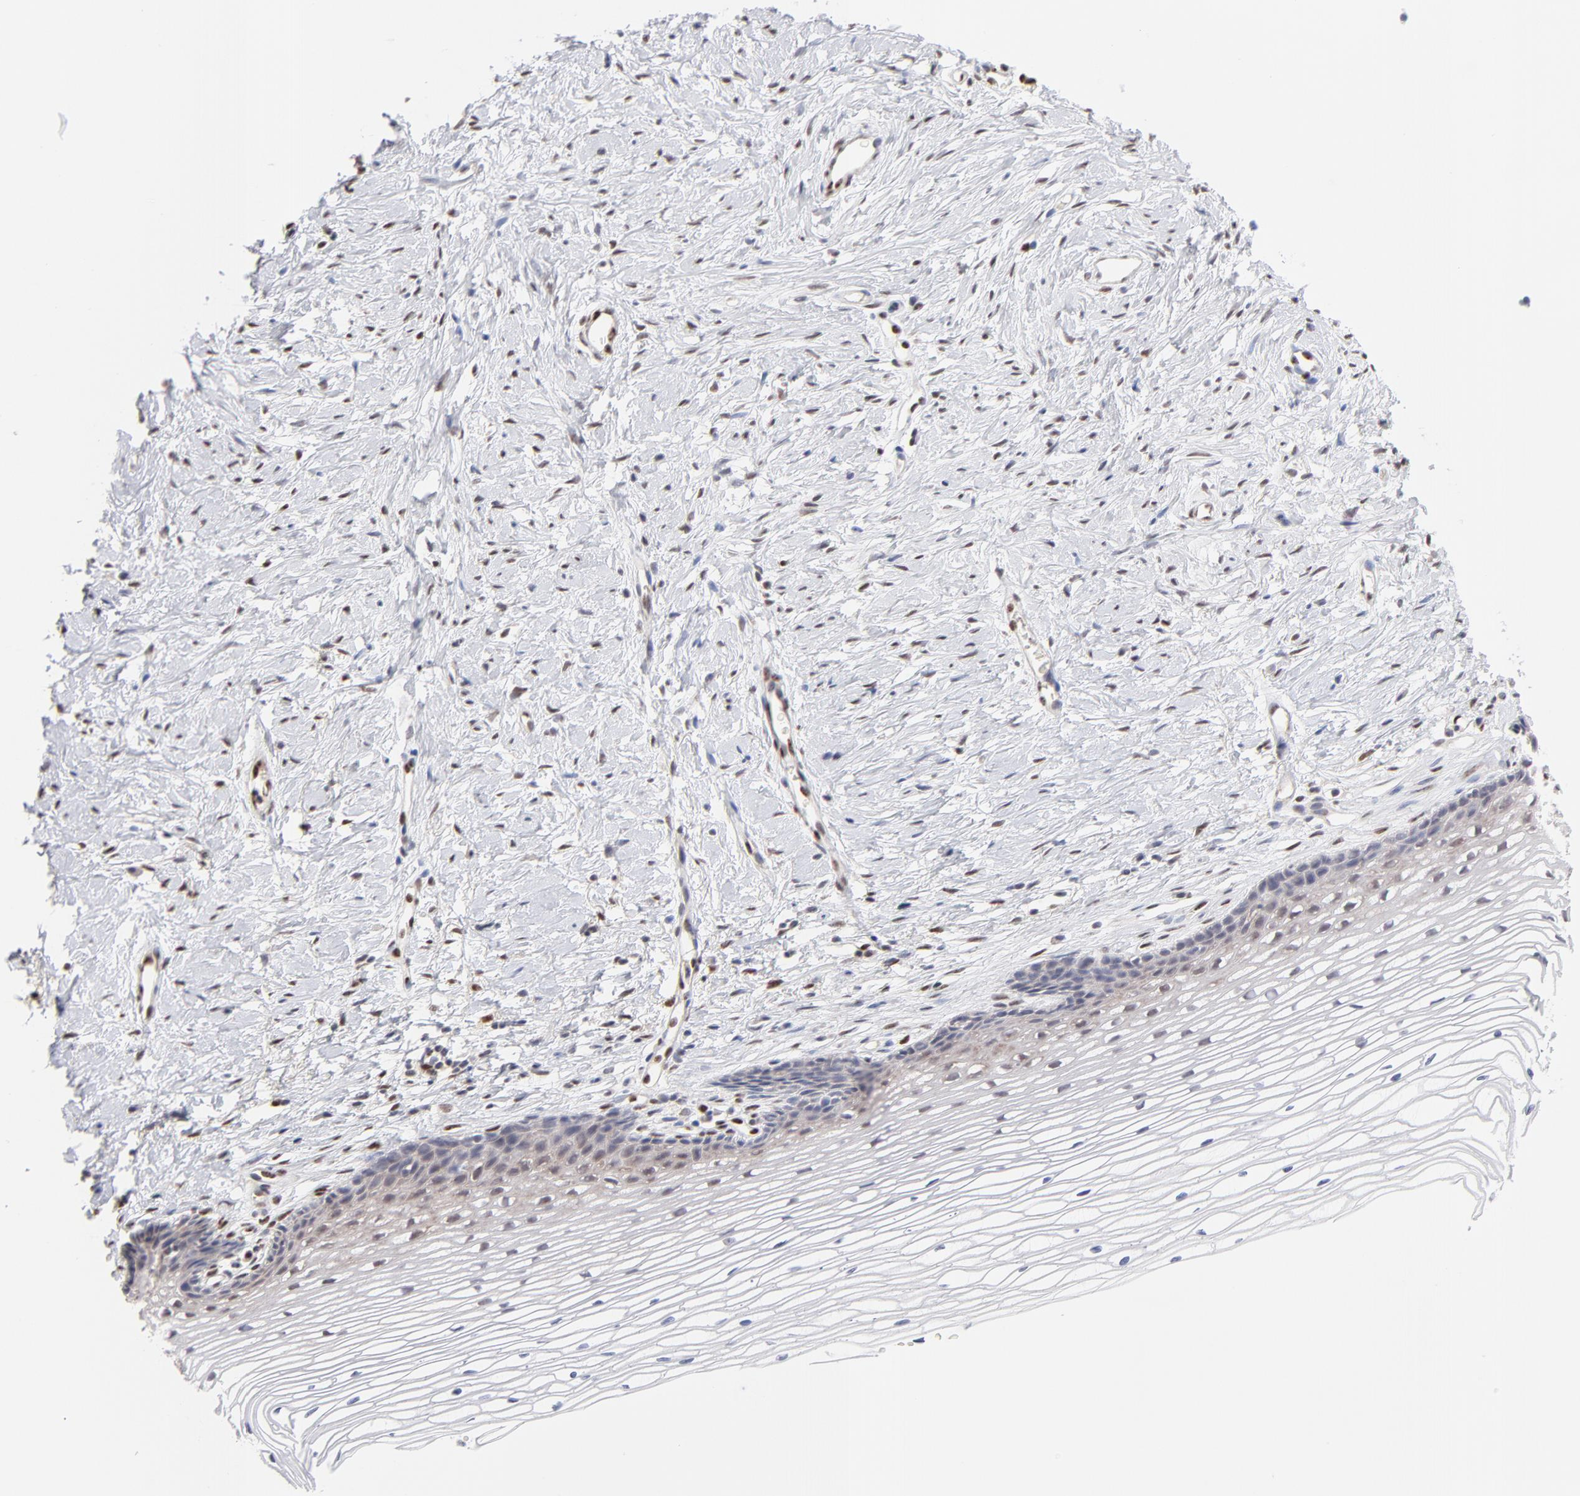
{"staining": {"intensity": "moderate", "quantity": ">75%", "location": "nuclear"}, "tissue": "cervix", "cell_type": "Glandular cells", "image_type": "normal", "snomed": [{"axis": "morphology", "description": "Normal tissue, NOS"}, {"axis": "topography", "description": "Cervix"}], "caption": "Protein staining of normal cervix exhibits moderate nuclear expression in approximately >75% of glandular cells. The protein of interest is shown in brown color, while the nuclei are stained blue.", "gene": "STAT3", "patient": {"sex": "female", "age": 77}}